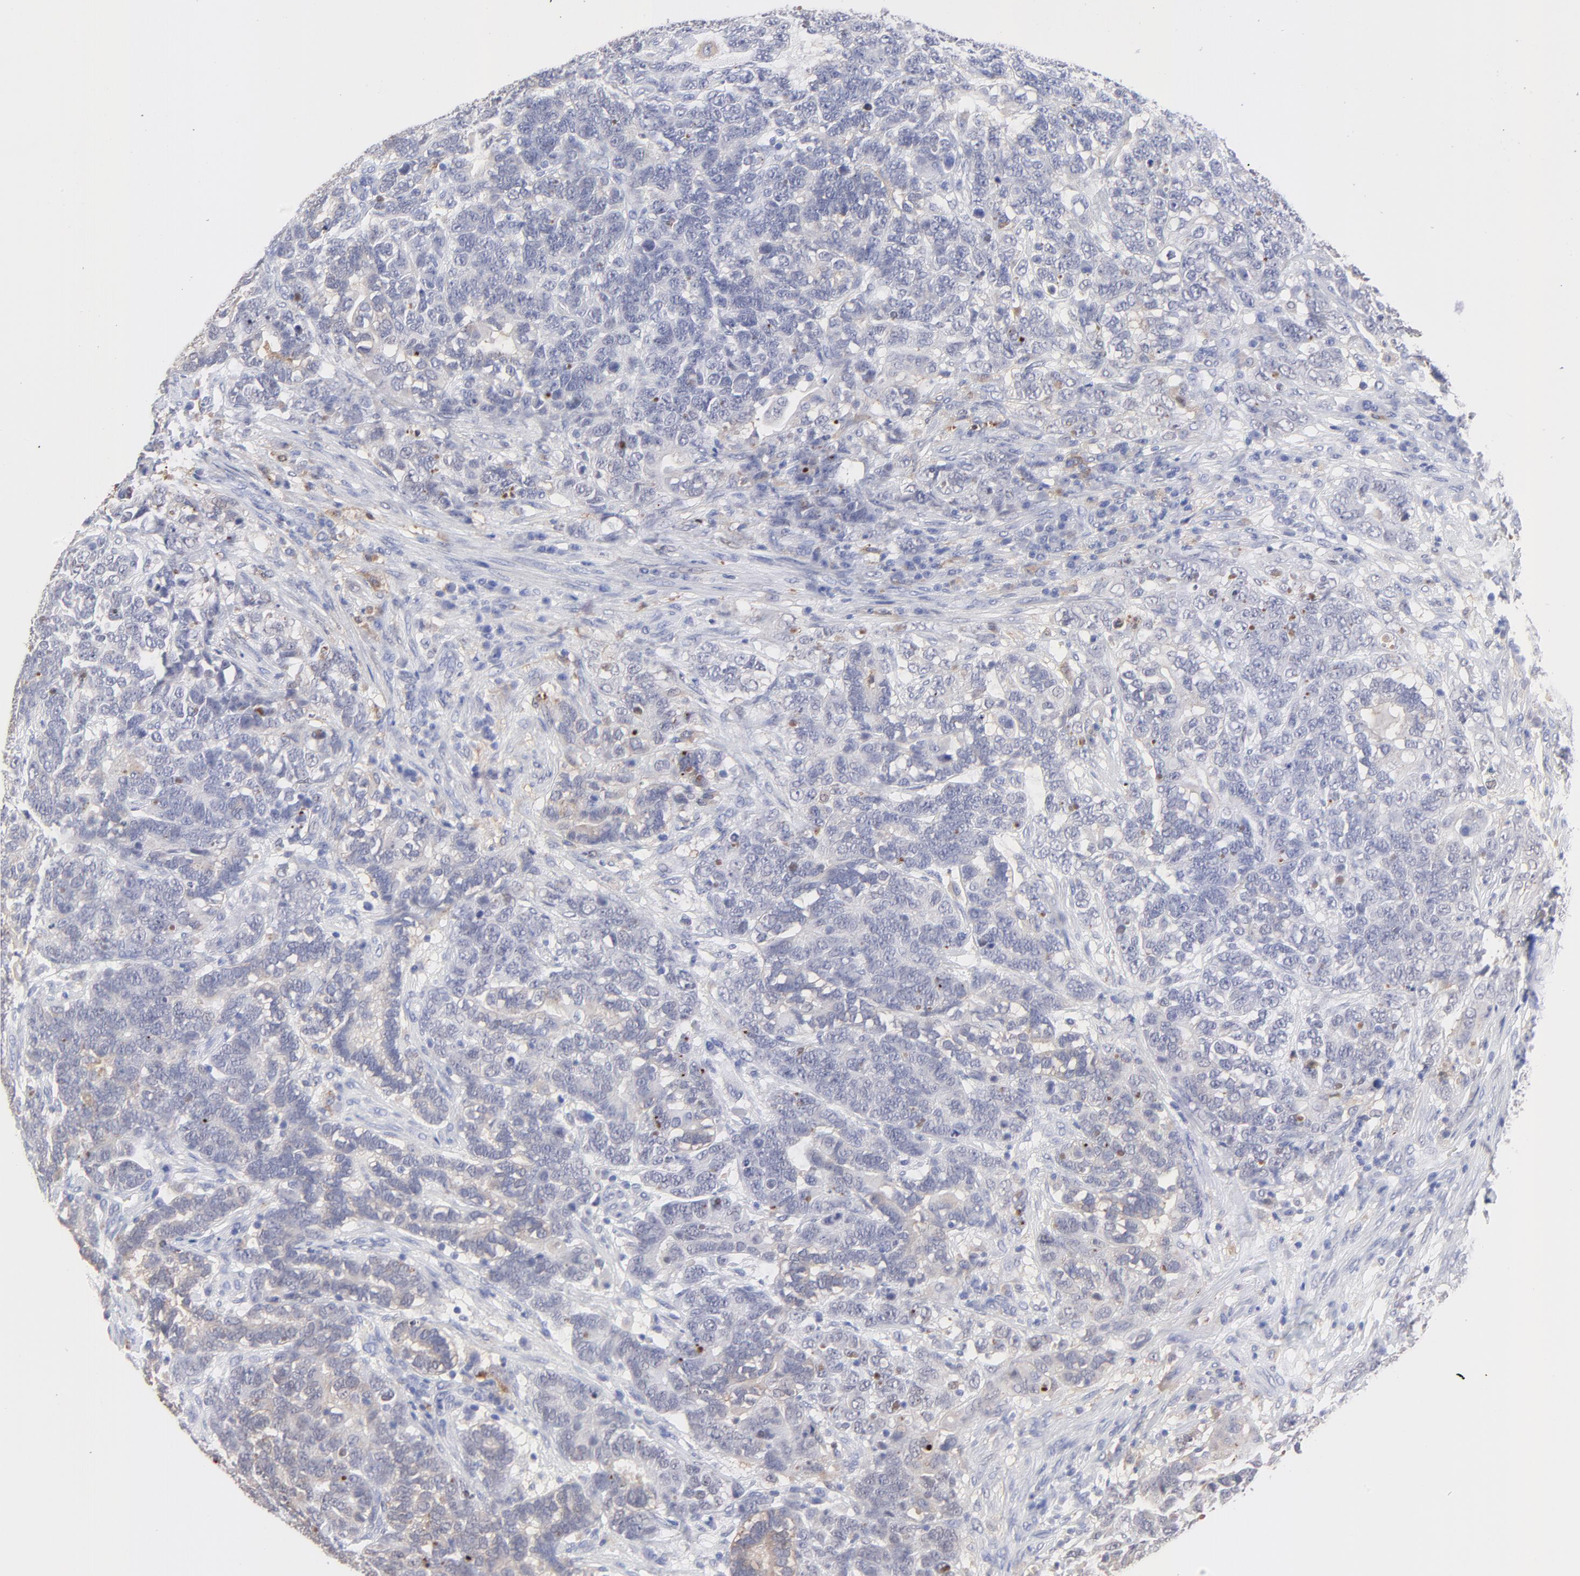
{"staining": {"intensity": "negative", "quantity": "none", "location": "none"}, "tissue": "testis cancer", "cell_type": "Tumor cells", "image_type": "cancer", "snomed": [{"axis": "morphology", "description": "Carcinoma, Embryonal, NOS"}, {"axis": "topography", "description": "Testis"}], "caption": "Image shows no protein expression in tumor cells of testis cancer (embryonal carcinoma) tissue.", "gene": "SMARCA1", "patient": {"sex": "male", "age": 26}}